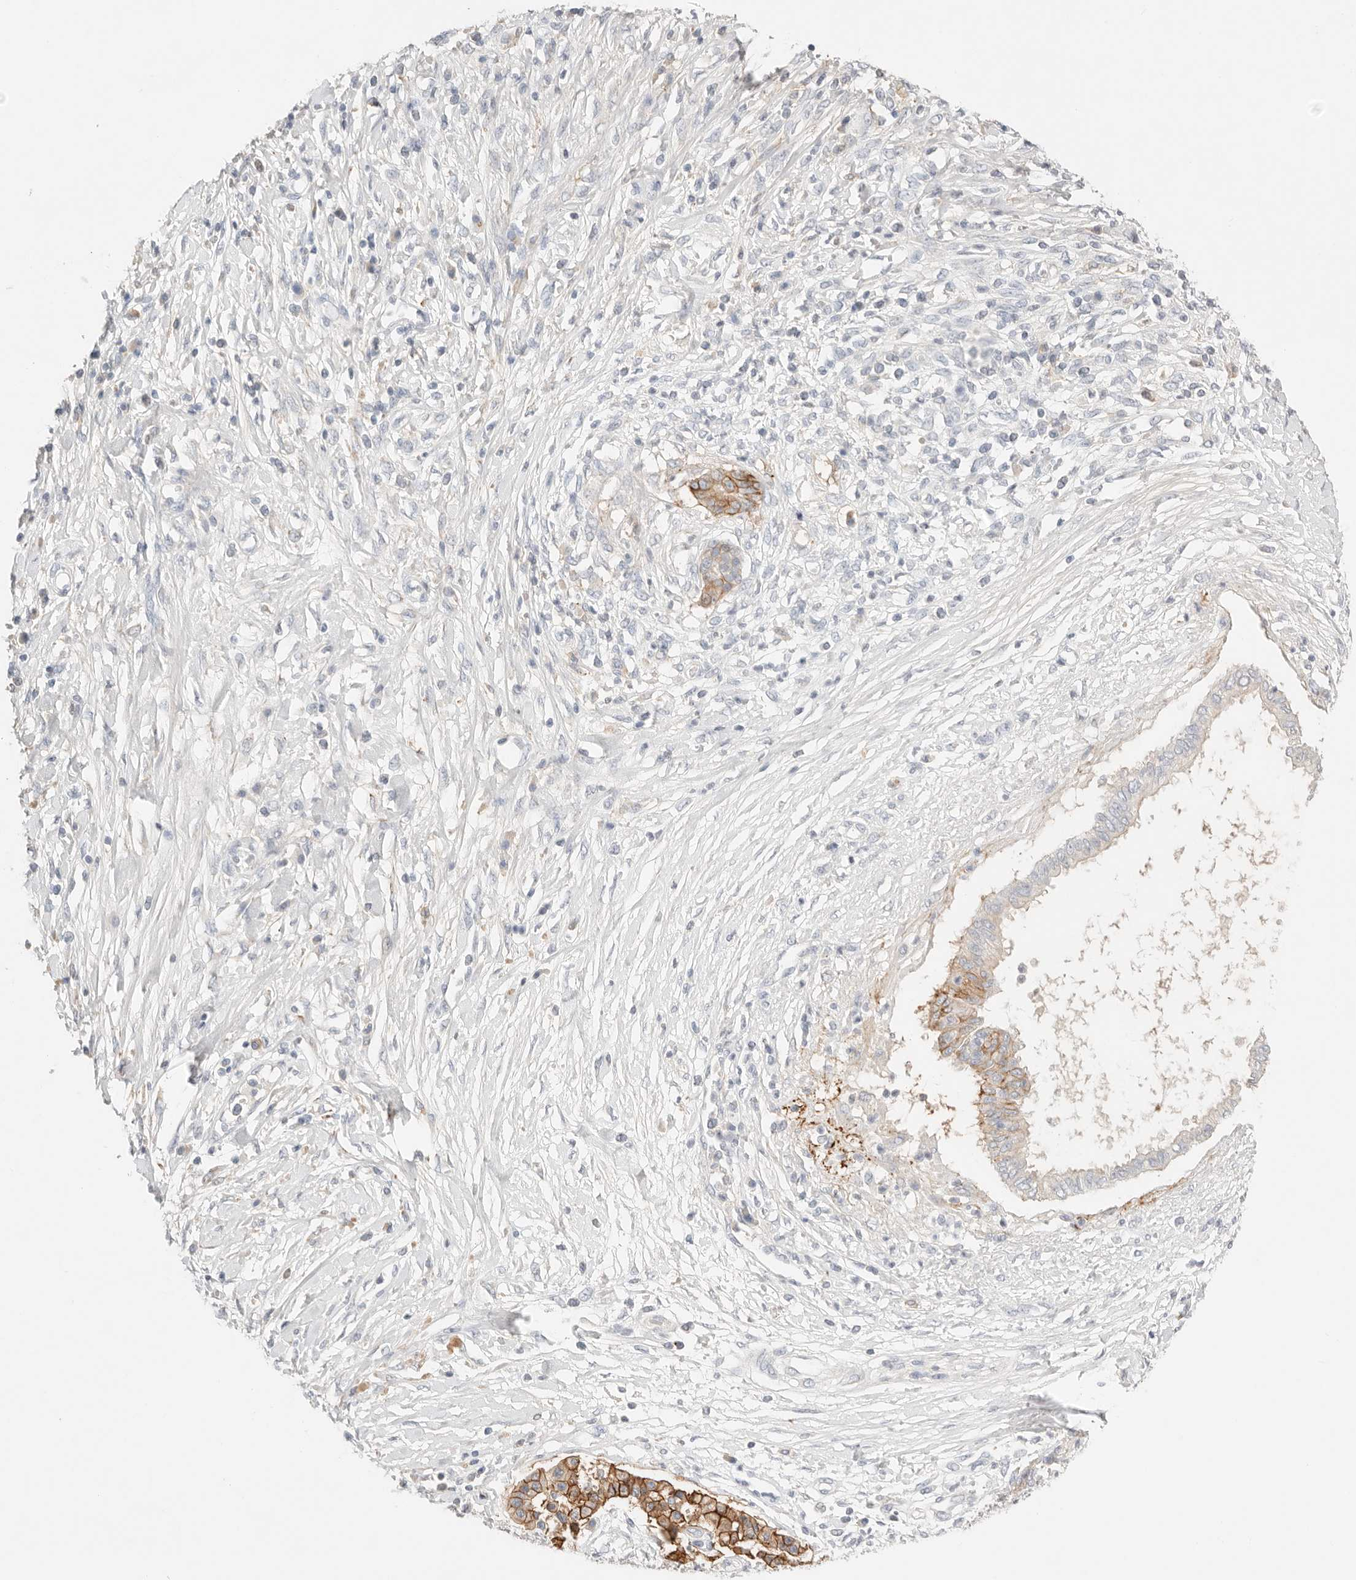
{"staining": {"intensity": "moderate", "quantity": "25%-75%", "location": "cytoplasmic/membranous"}, "tissue": "pancreatic cancer", "cell_type": "Tumor cells", "image_type": "cancer", "snomed": [{"axis": "morphology", "description": "Adenocarcinoma, NOS"}, {"axis": "topography", "description": "Pancreas"}], "caption": "Brown immunohistochemical staining in pancreatic cancer (adenocarcinoma) demonstrates moderate cytoplasmic/membranous positivity in about 25%-75% of tumor cells.", "gene": "CEP120", "patient": {"sex": "female", "age": 56}}